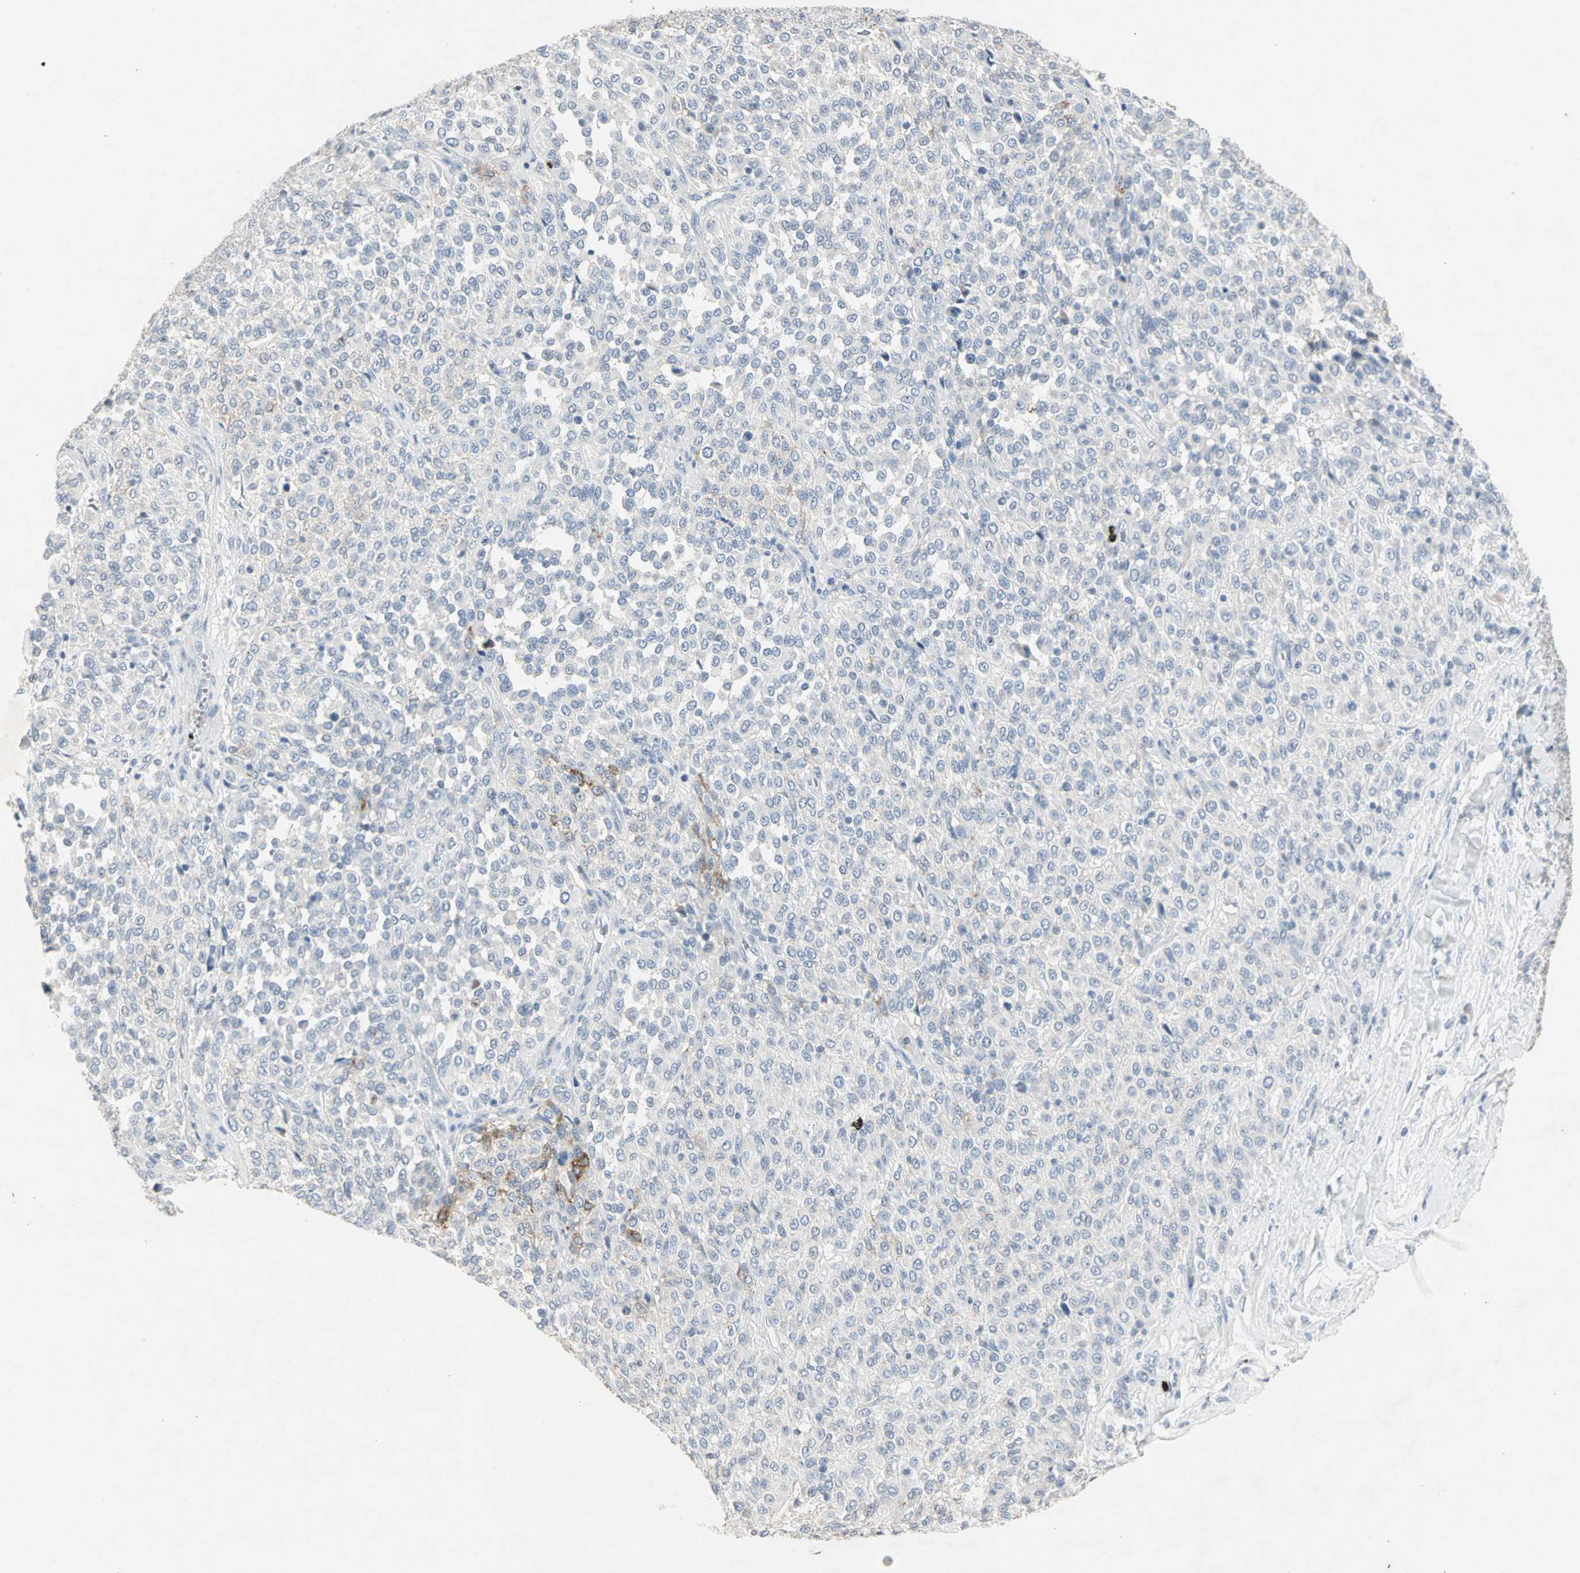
{"staining": {"intensity": "negative", "quantity": "none", "location": "none"}, "tissue": "melanoma", "cell_type": "Tumor cells", "image_type": "cancer", "snomed": [{"axis": "morphology", "description": "Malignant melanoma, Metastatic site"}, {"axis": "topography", "description": "Pancreas"}], "caption": "High power microscopy micrograph of an immunohistochemistry image of melanoma, revealing no significant staining in tumor cells.", "gene": "CEACAM6", "patient": {"sex": "female", "age": 30}}